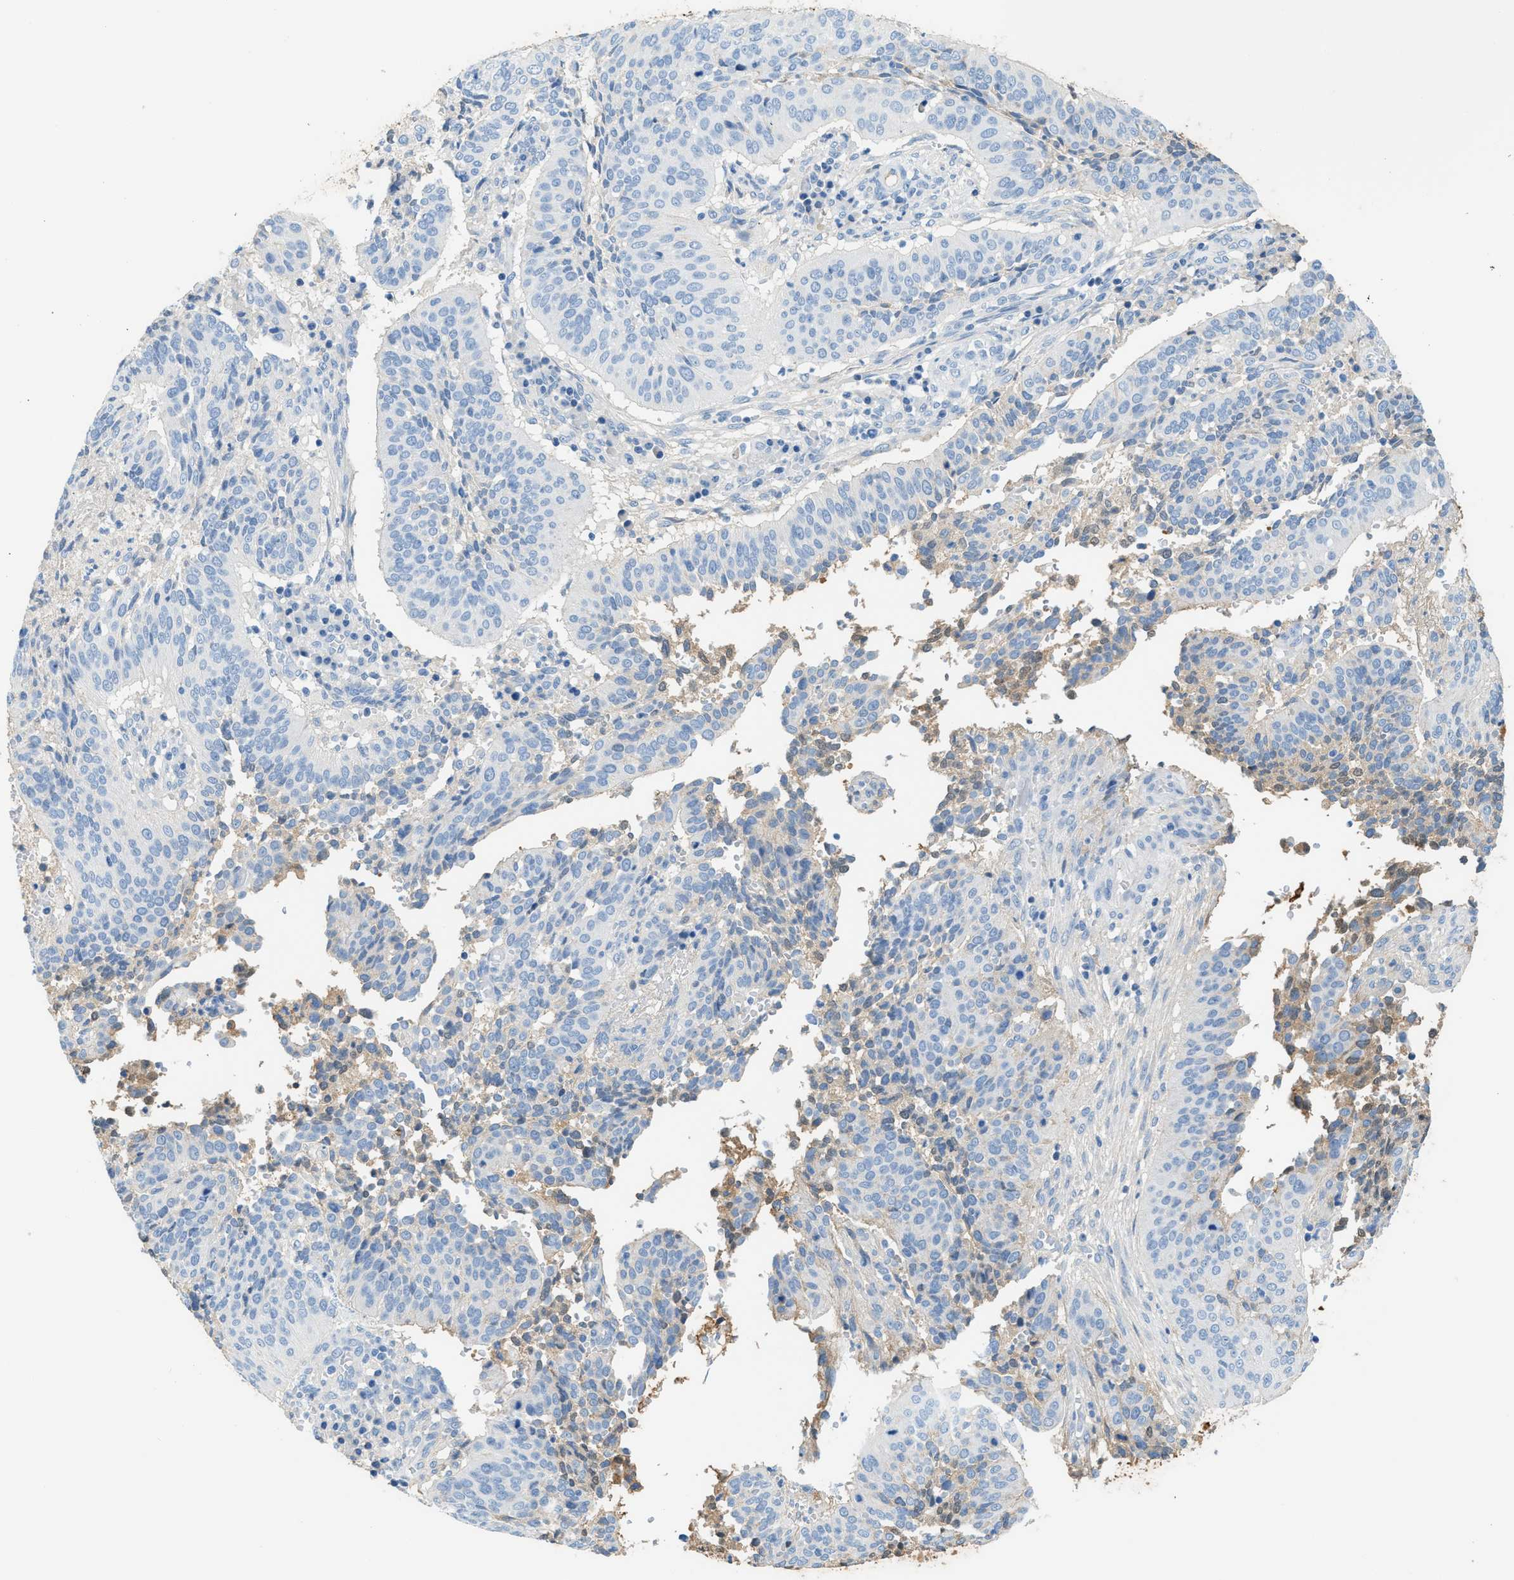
{"staining": {"intensity": "weak", "quantity": "<25%", "location": "cytoplasmic/membranous"}, "tissue": "cervical cancer", "cell_type": "Tumor cells", "image_type": "cancer", "snomed": [{"axis": "morphology", "description": "Normal tissue, NOS"}, {"axis": "morphology", "description": "Squamous cell carcinoma, NOS"}, {"axis": "topography", "description": "Cervix"}], "caption": "Tumor cells are negative for protein expression in human squamous cell carcinoma (cervical).", "gene": "CFI", "patient": {"sex": "female", "age": 39}}